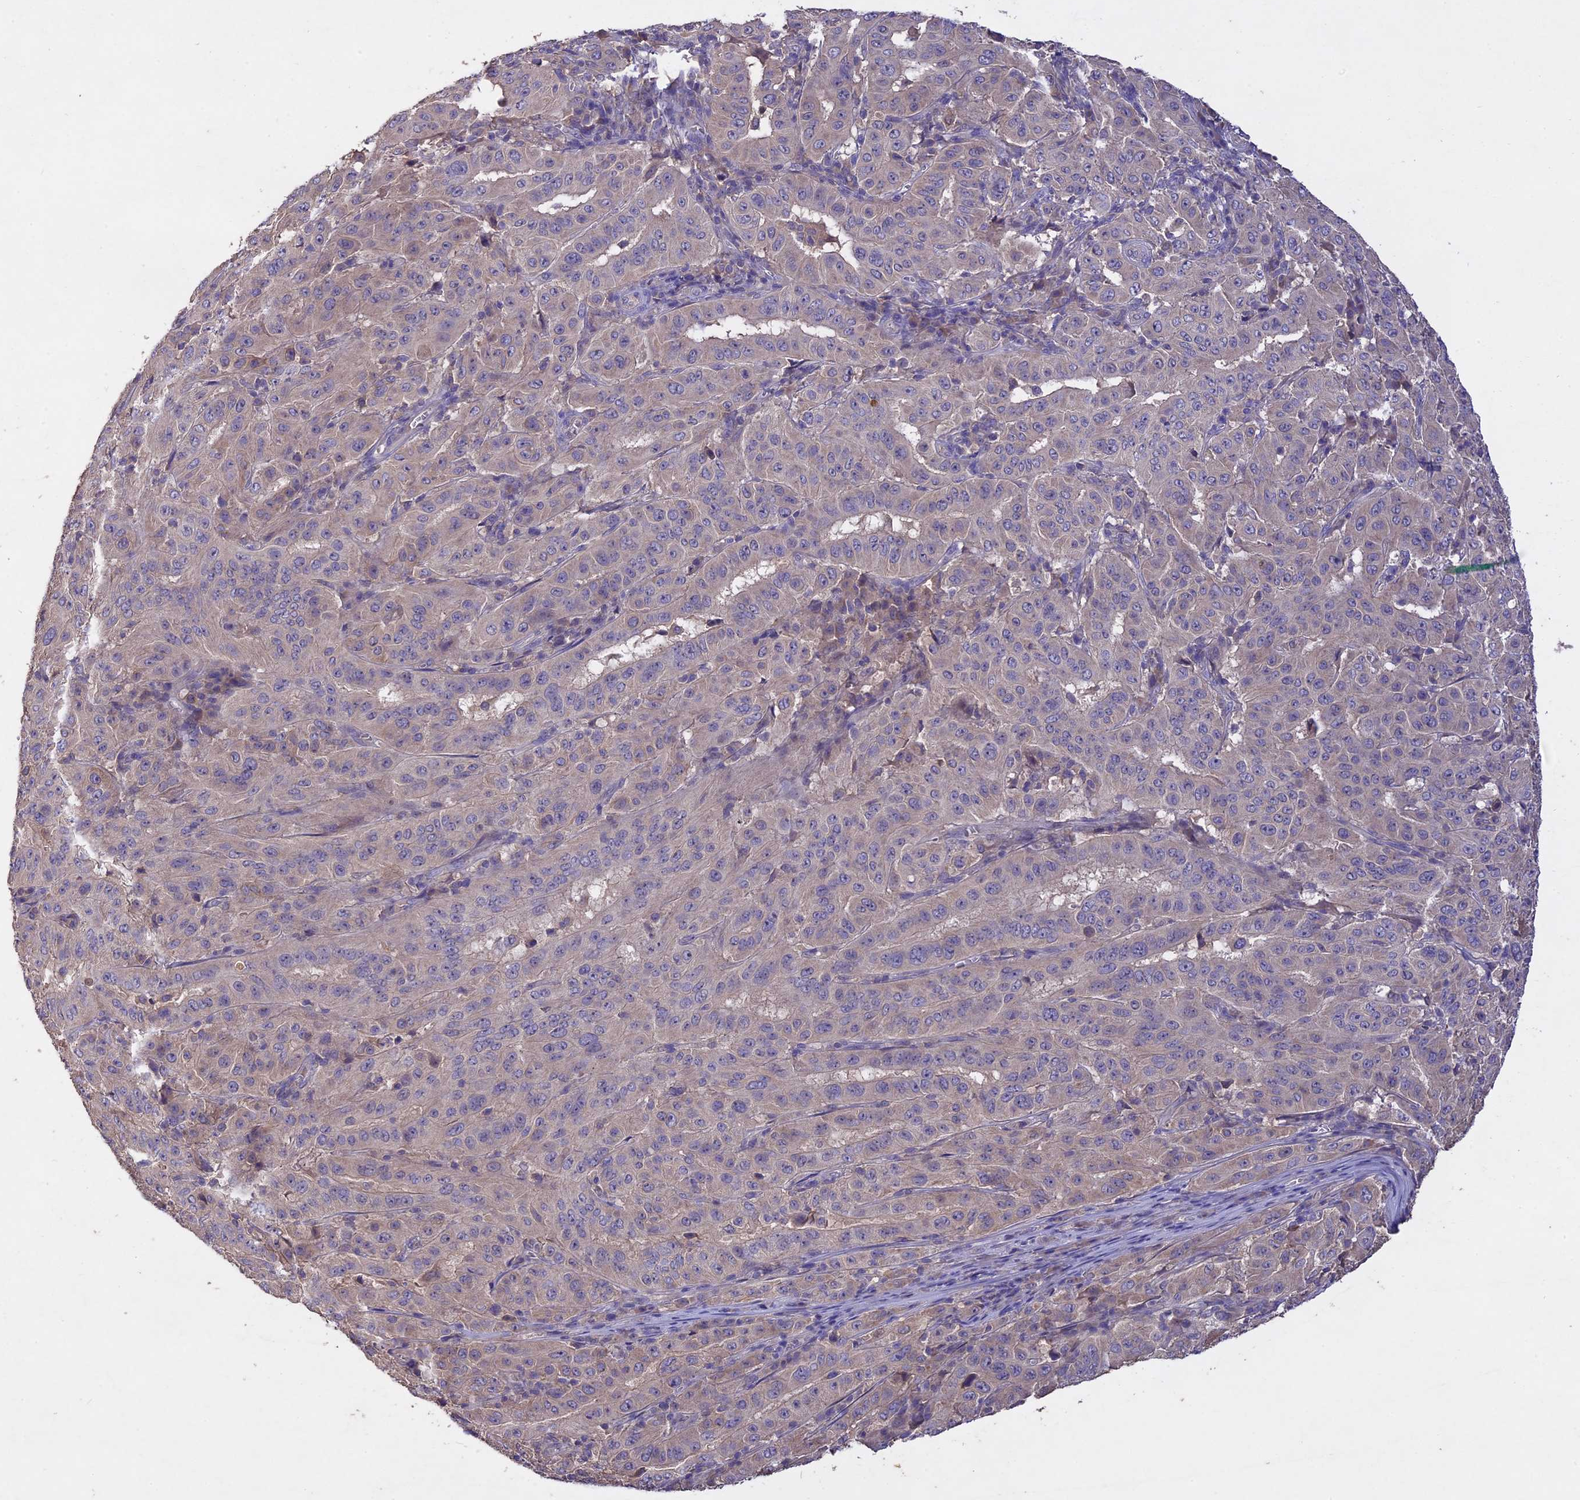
{"staining": {"intensity": "negative", "quantity": "none", "location": "none"}, "tissue": "pancreatic cancer", "cell_type": "Tumor cells", "image_type": "cancer", "snomed": [{"axis": "morphology", "description": "Adenocarcinoma, NOS"}, {"axis": "topography", "description": "Pancreas"}], "caption": "IHC image of neoplastic tissue: human adenocarcinoma (pancreatic) stained with DAB (3,3'-diaminobenzidine) reveals no significant protein positivity in tumor cells.", "gene": "SLC26A4", "patient": {"sex": "male", "age": 63}}